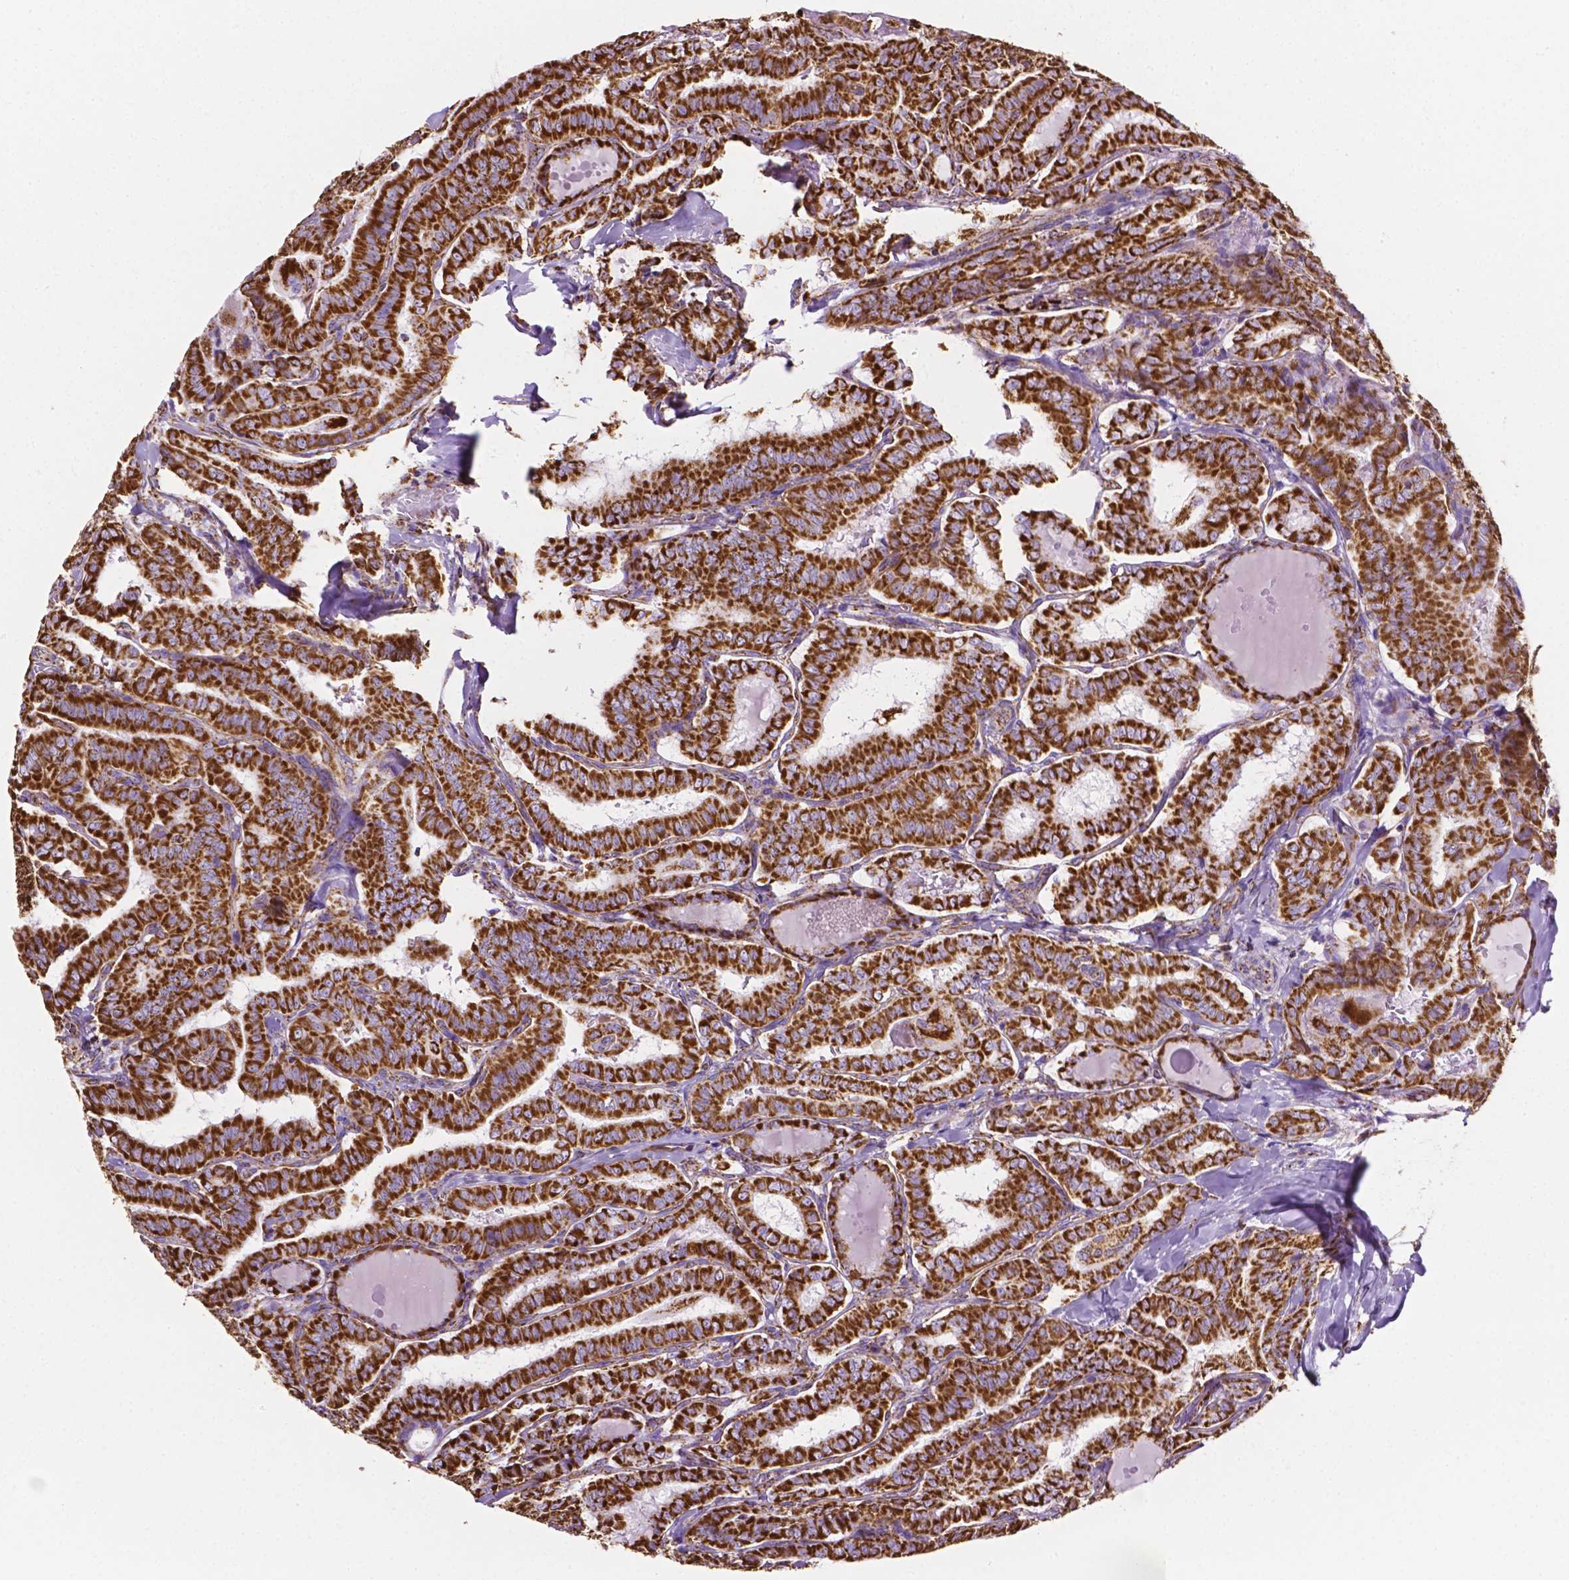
{"staining": {"intensity": "strong", "quantity": ">75%", "location": "cytoplasmic/membranous"}, "tissue": "thyroid cancer", "cell_type": "Tumor cells", "image_type": "cancer", "snomed": [{"axis": "morphology", "description": "Papillary adenocarcinoma, NOS"}, {"axis": "morphology", "description": "Papillary adenoma metastatic"}, {"axis": "topography", "description": "Thyroid gland"}], "caption": "Strong cytoplasmic/membranous staining for a protein is identified in approximately >75% of tumor cells of papillary adenocarcinoma (thyroid) using immunohistochemistry.", "gene": "RMDN3", "patient": {"sex": "female", "age": 50}}